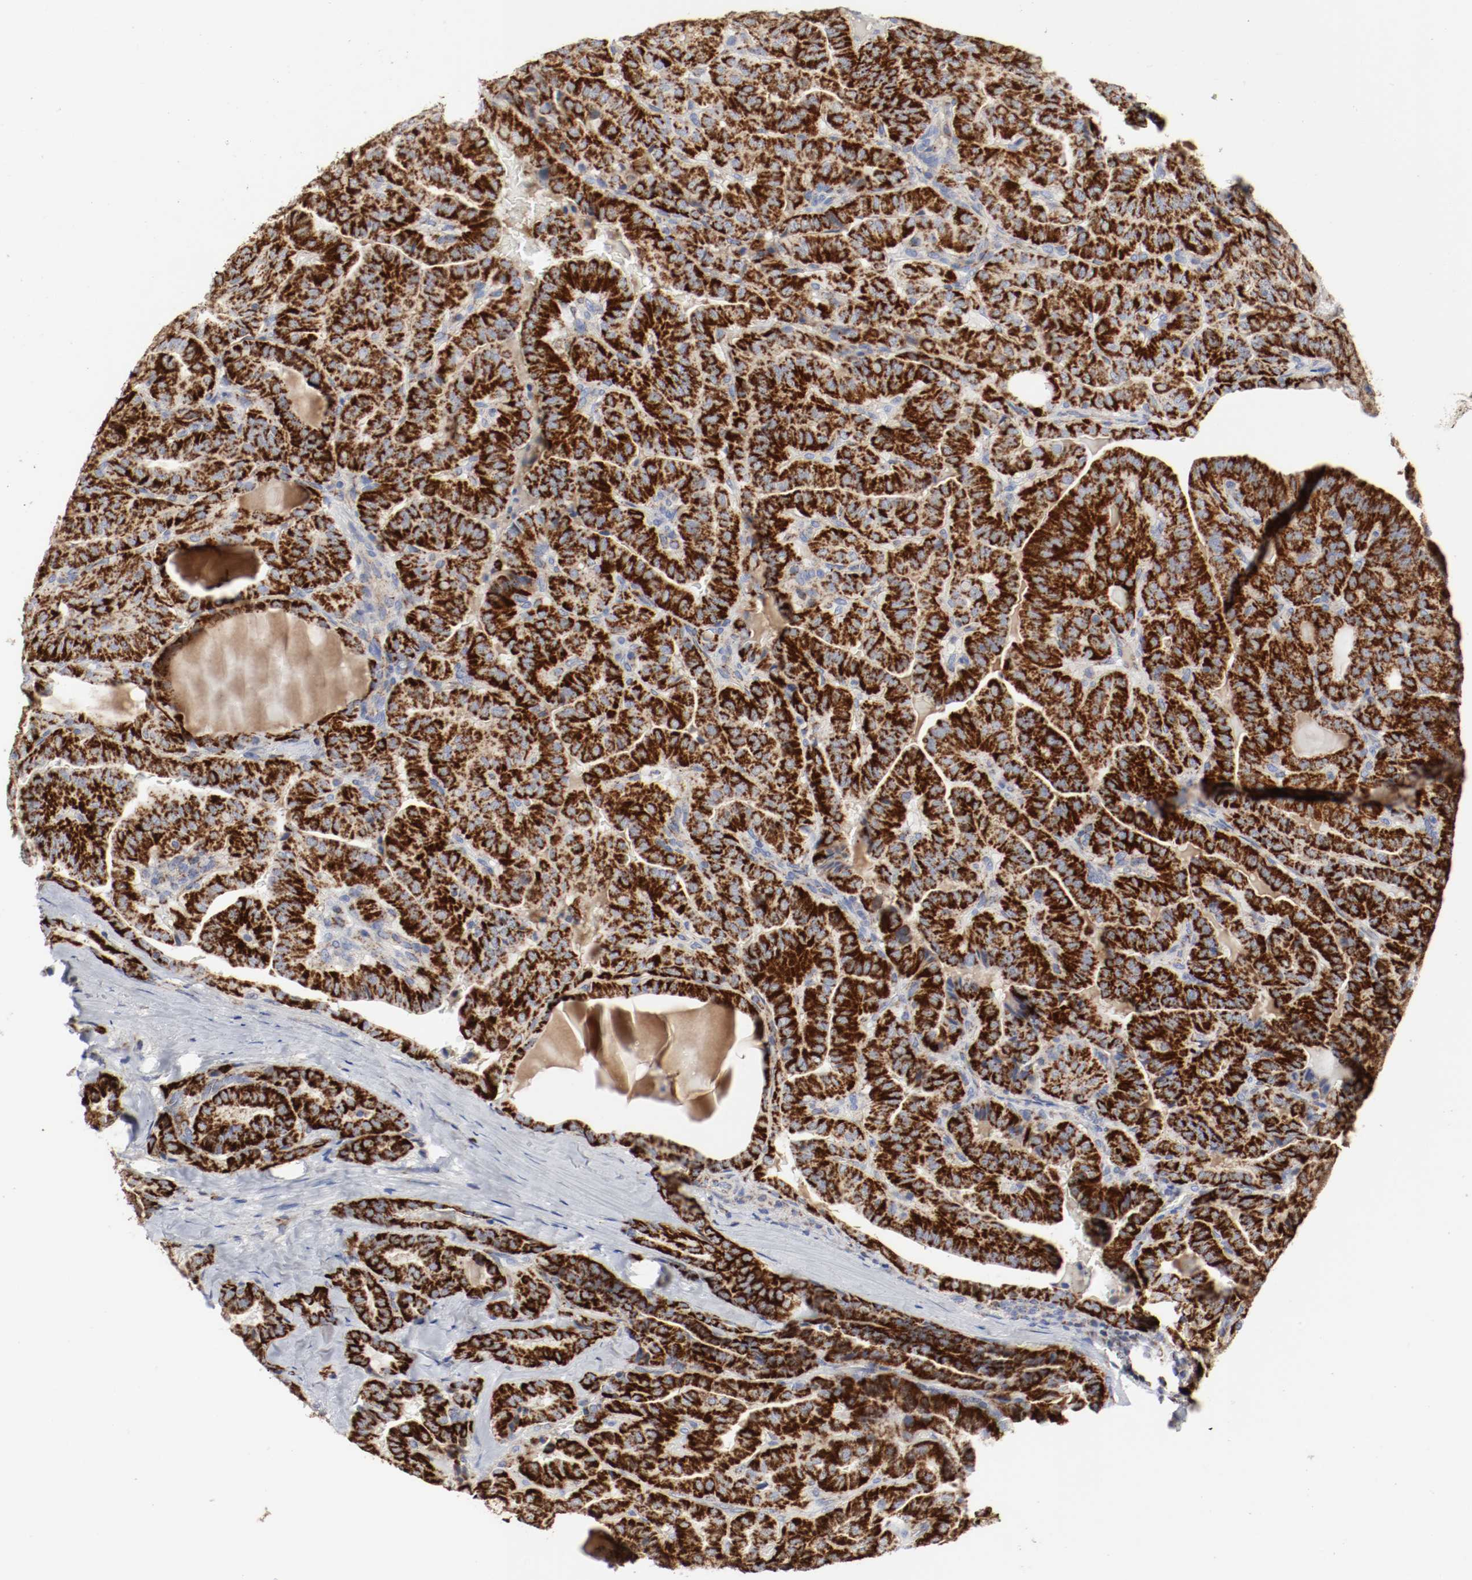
{"staining": {"intensity": "strong", "quantity": ">75%", "location": "cytoplasmic/membranous"}, "tissue": "thyroid cancer", "cell_type": "Tumor cells", "image_type": "cancer", "snomed": [{"axis": "morphology", "description": "Papillary adenocarcinoma, NOS"}, {"axis": "topography", "description": "Thyroid gland"}], "caption": "The micrograph demonstrates staining of thyroid cancer (papillary adenocarcinoma), revealing strong cytoplasmic/membranous protein staining (brown color) within tumor cells.", "gene": "AFG3L2", "patient": {"sex": "male", "age": 77}}